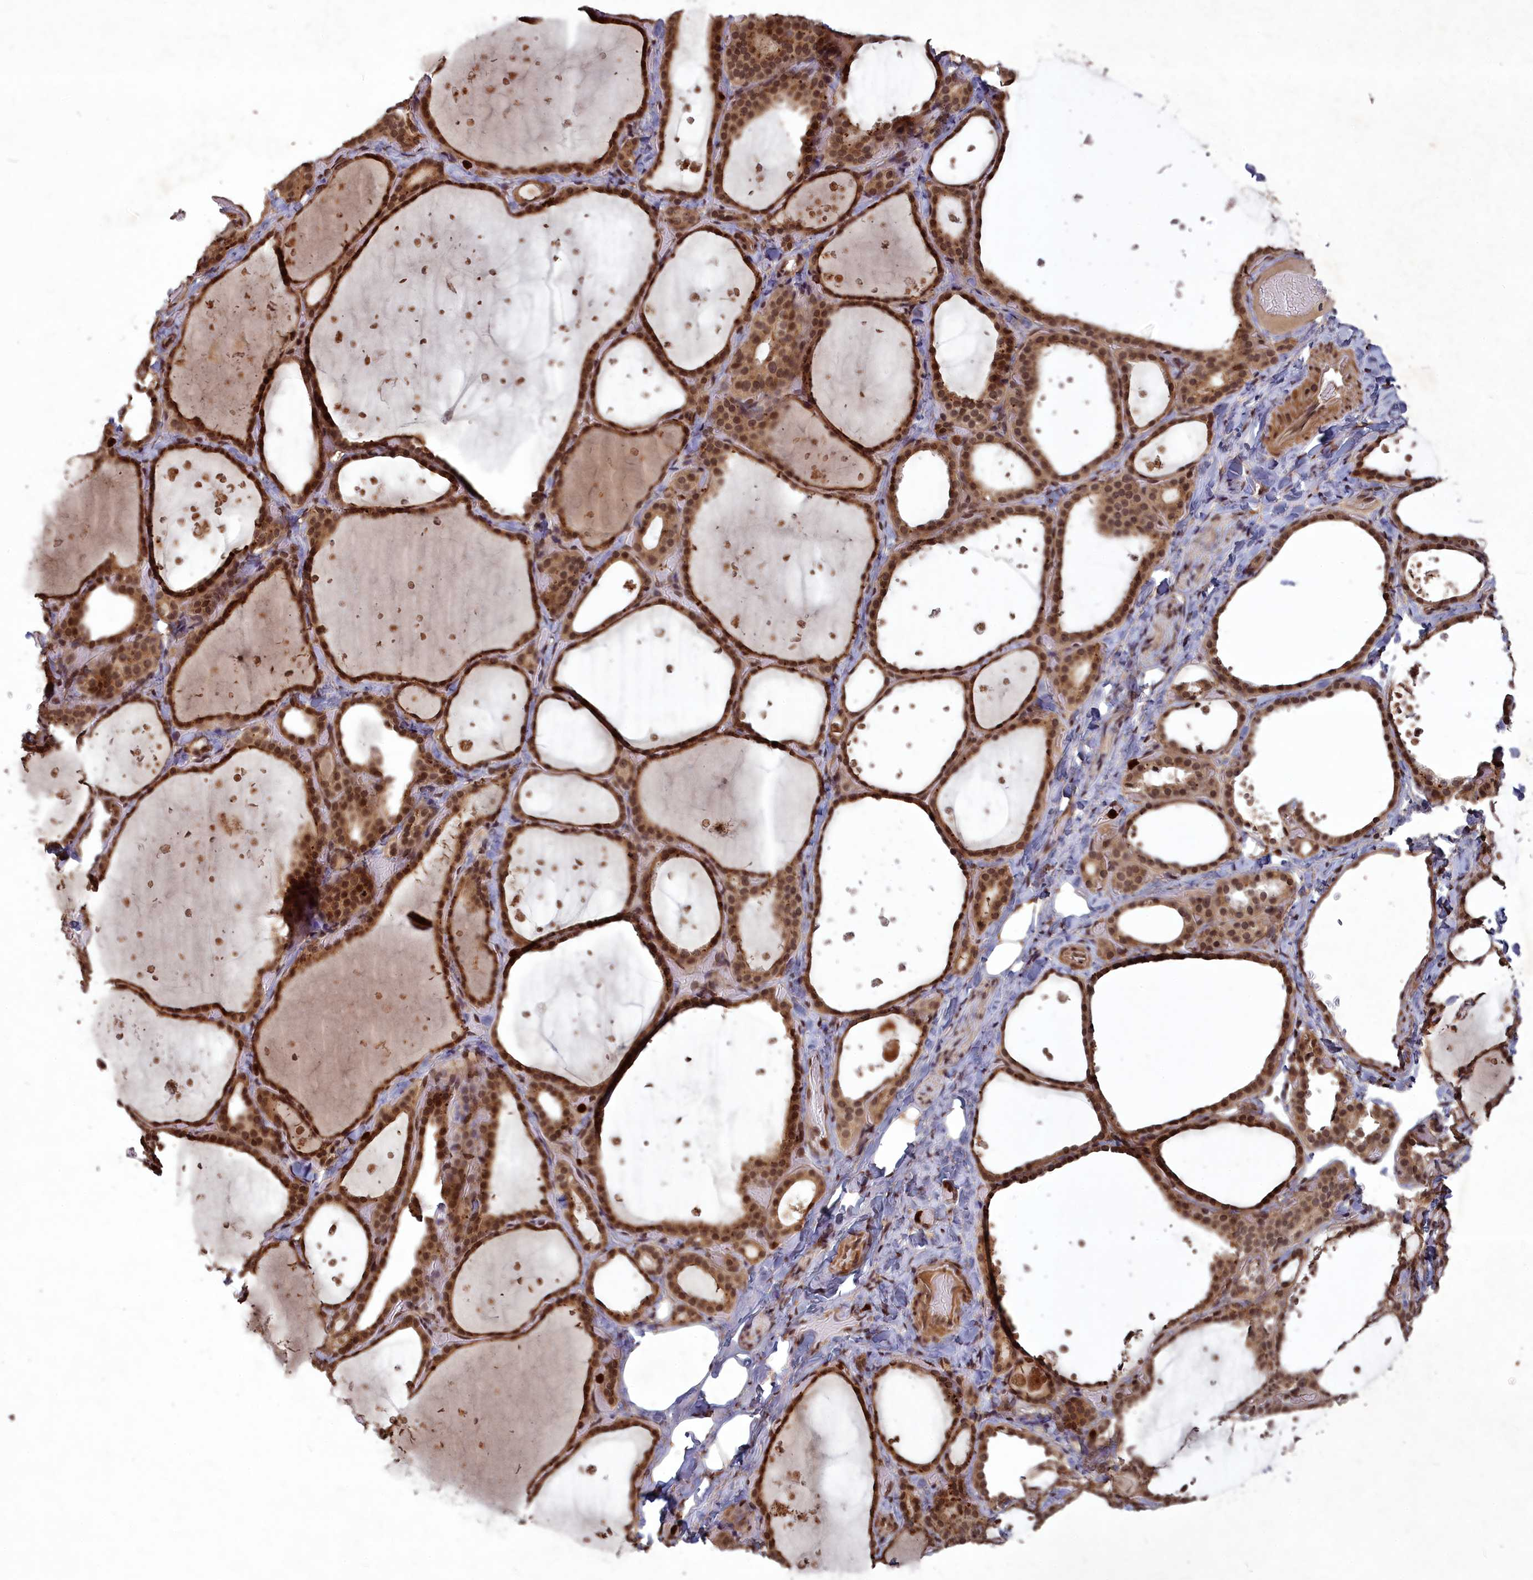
{"staining": {"intensity": "moderate", "quantity": ">75%", "location": "cytoplasmic/membranous,nuclear"}, "tissue": "thyroid gland", "cell_type": "Glandular cells", "image_type": "normal", "snomed": [{"axis": "morphology", "description": "Normal tissue, NOS"}, {"axis": "topography", "description": "Thyroid gland"}], "caption": "Immunohistochemical staining of normal thyroid gland shows medium levels of moderate cytoplasmic/membranous,nuclear expression in about >75% of glandular cells. The protein of interest is stained brown, and the nuclei are stained in blue (DAB IHC with brightfield microscopy, high magnification).", "gene": "SRMS", "patient": {"sex": "female", "age": 44}}